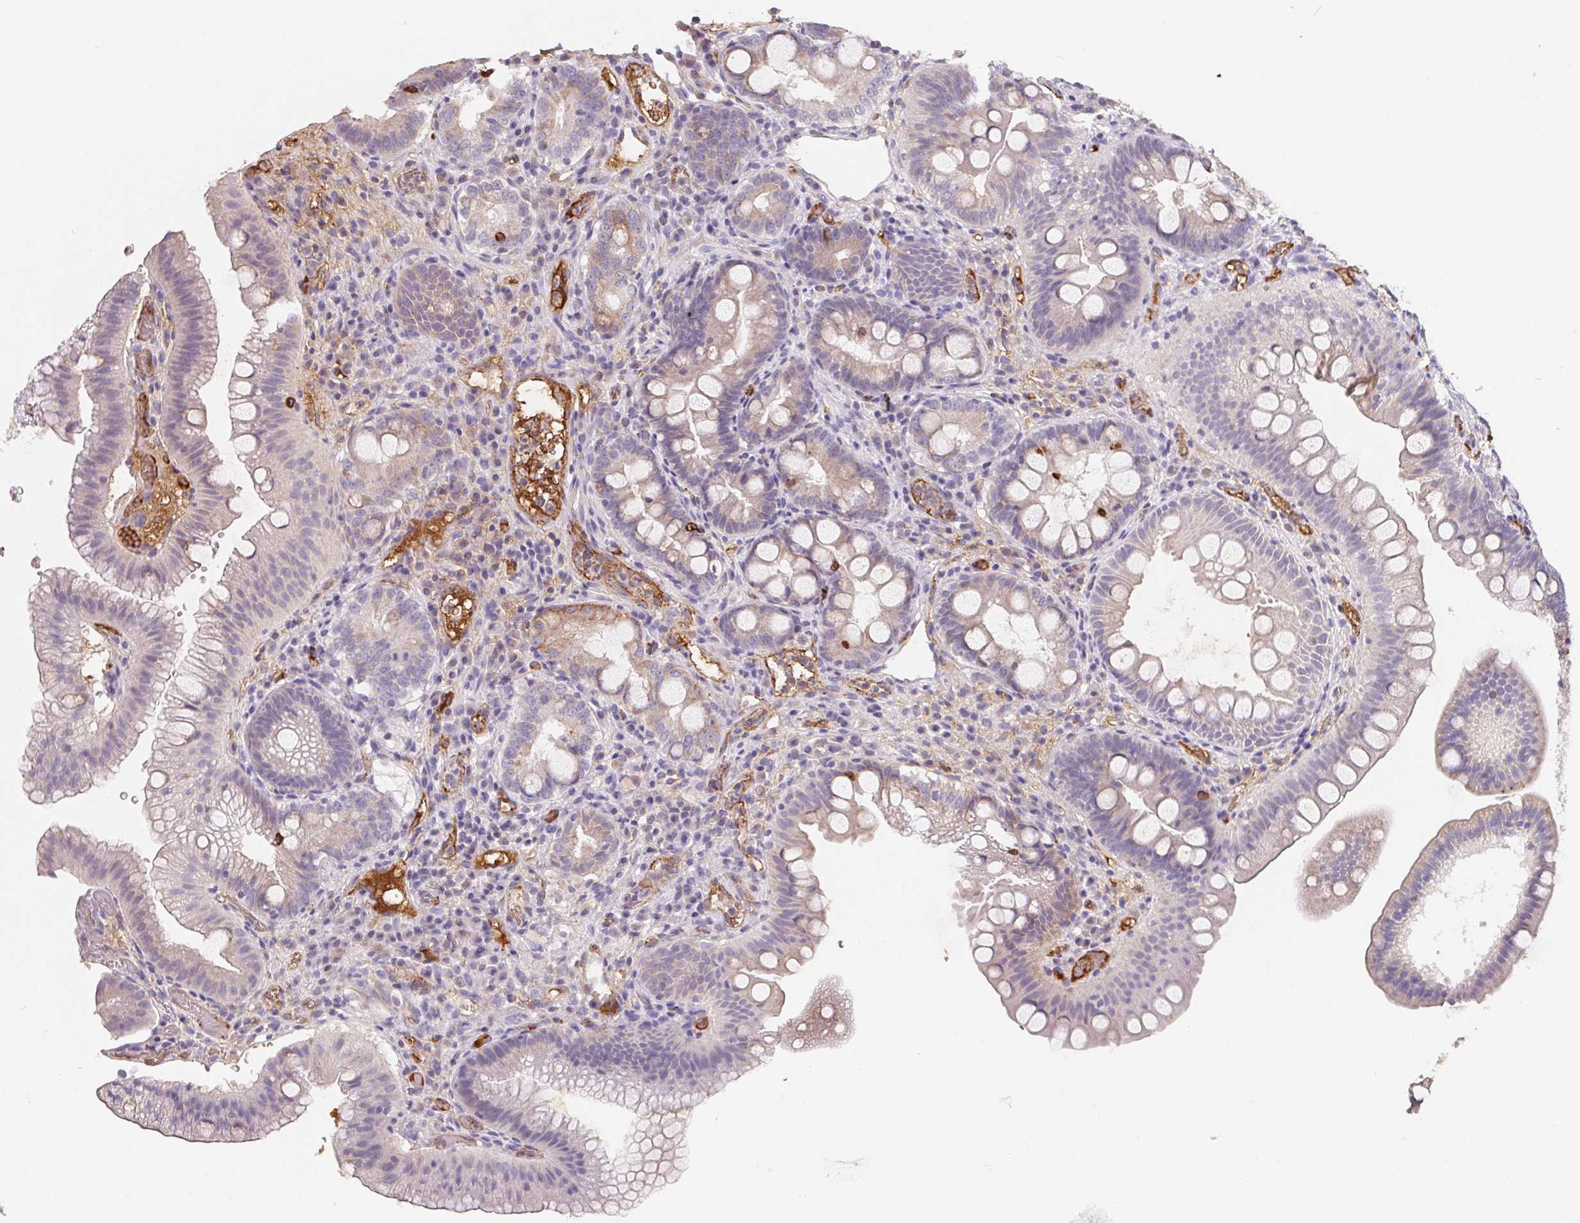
{"staining": {"intensity": "negative", "quantity": "none", "location": "none"}, "tissue": "duodenum", "cell_type": "Glandular cells", "image_type": "normal", "snomed": [{"axis": "morphology", "description": "Normal tissue, NOS"}, {"axis": "topography", "description": "Duodenum"}], "caption": "This image is of normal duodenum stained with IHC to label a protein in brown with the nuclei are counter-stained blue. There is no expression in glandular cells.", "gene": "LPA", "patient": {"sex": "male", "age": 59}}